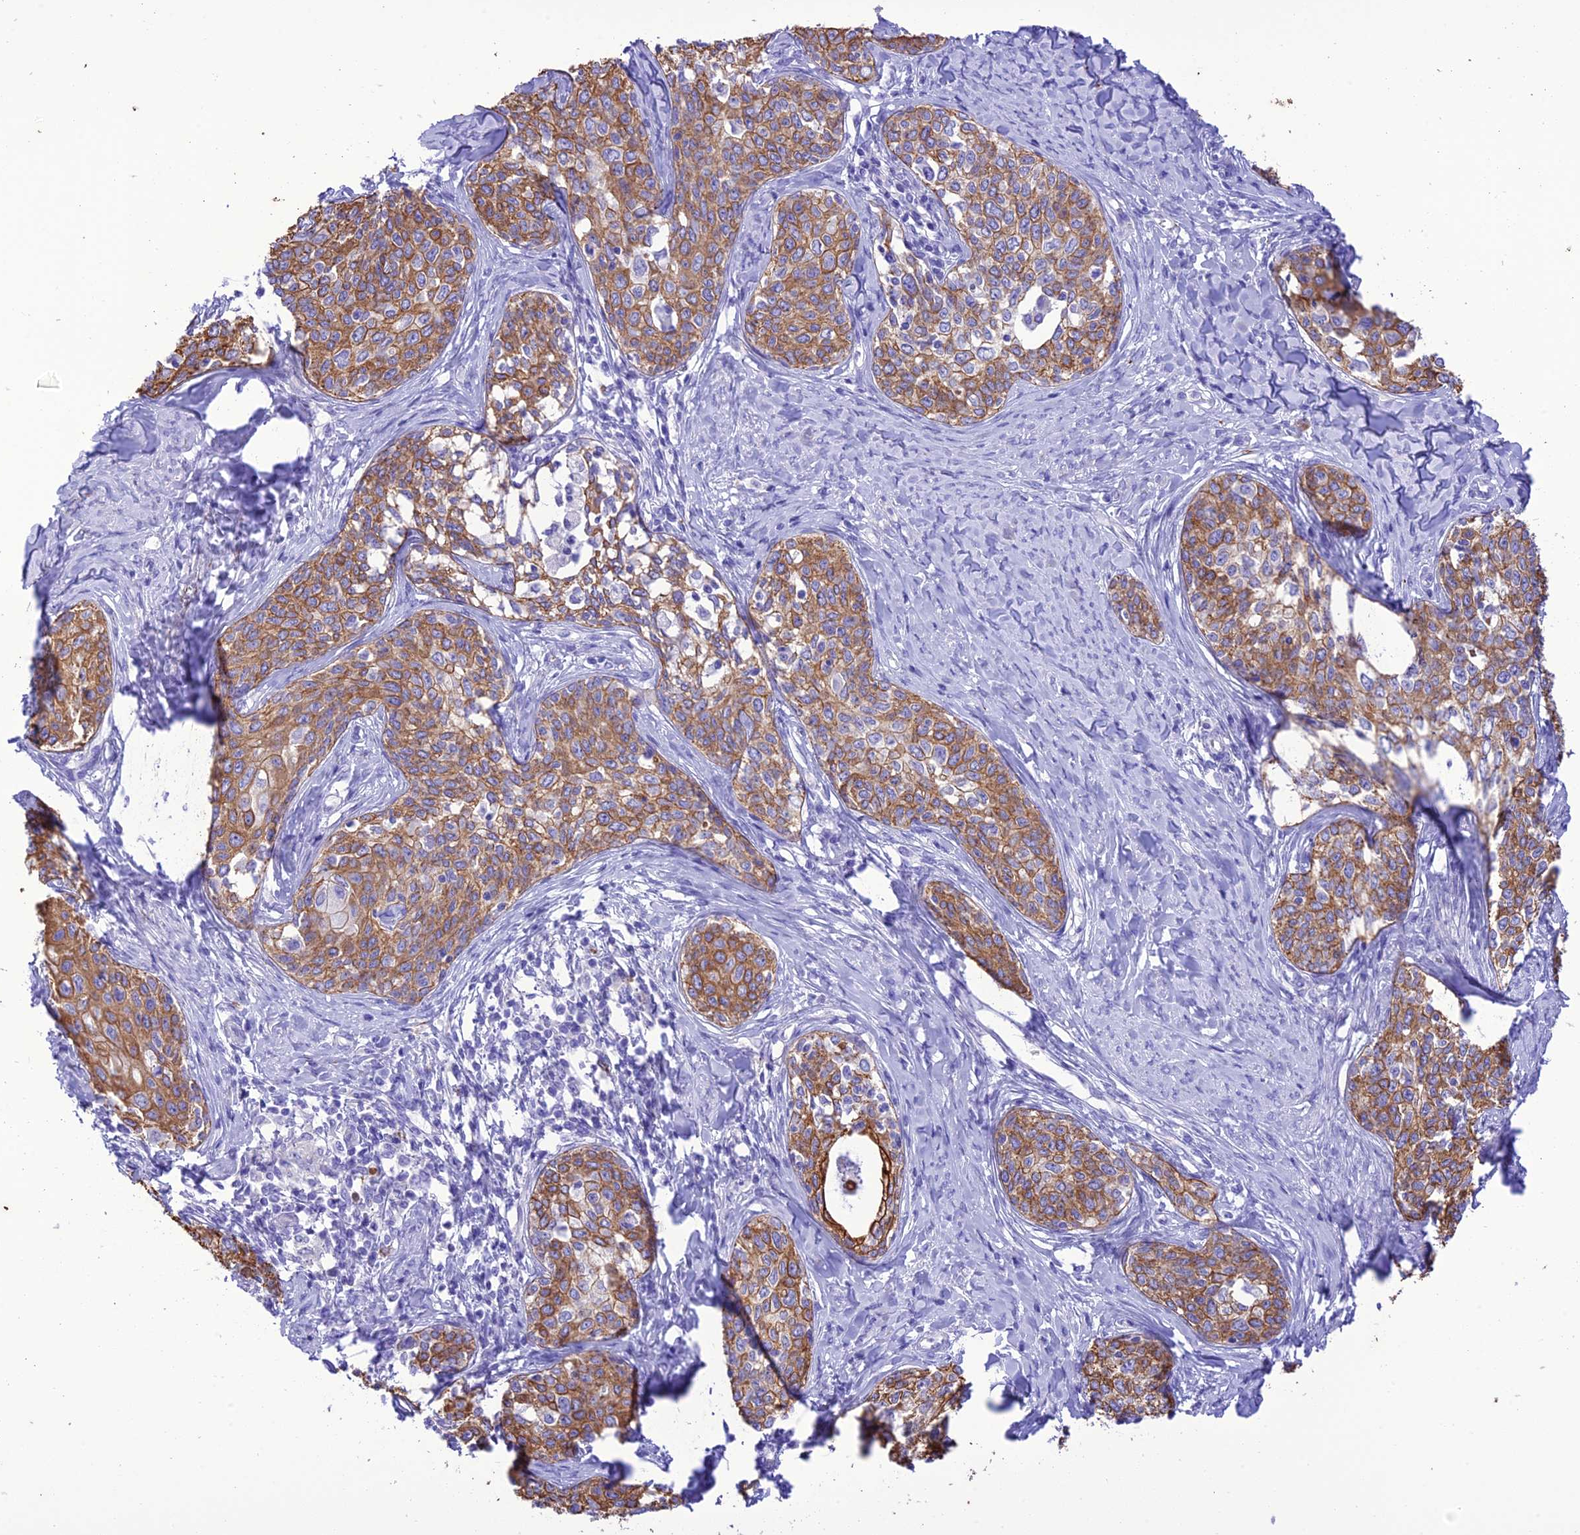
{"staining": {"intensity": "moderate", "quantity": ">75%", "location": "cytoplasmic/membranous"}, "tissue": "cervical cancer", "cell_type": "Tumor cells", "image_type": "cancer", "snomed": [{"axis": "morphology", "description": "Squamous cell carcinoma, NOS"}, {"axis": "morphology", "description": "Adenocarcinoma, NOS"}, {"axis": "topography", "description": "Cervix"}], "caption": "About >75% of tumor cells in human cervical cancer (squamous cell carcinoma) demonstrate moderate cytoplasmic/membranous protein staining as visualized by brown immunohistochemical staining.", "gene": "VPS52", "patient": {"sex": "female", "age": 52}}